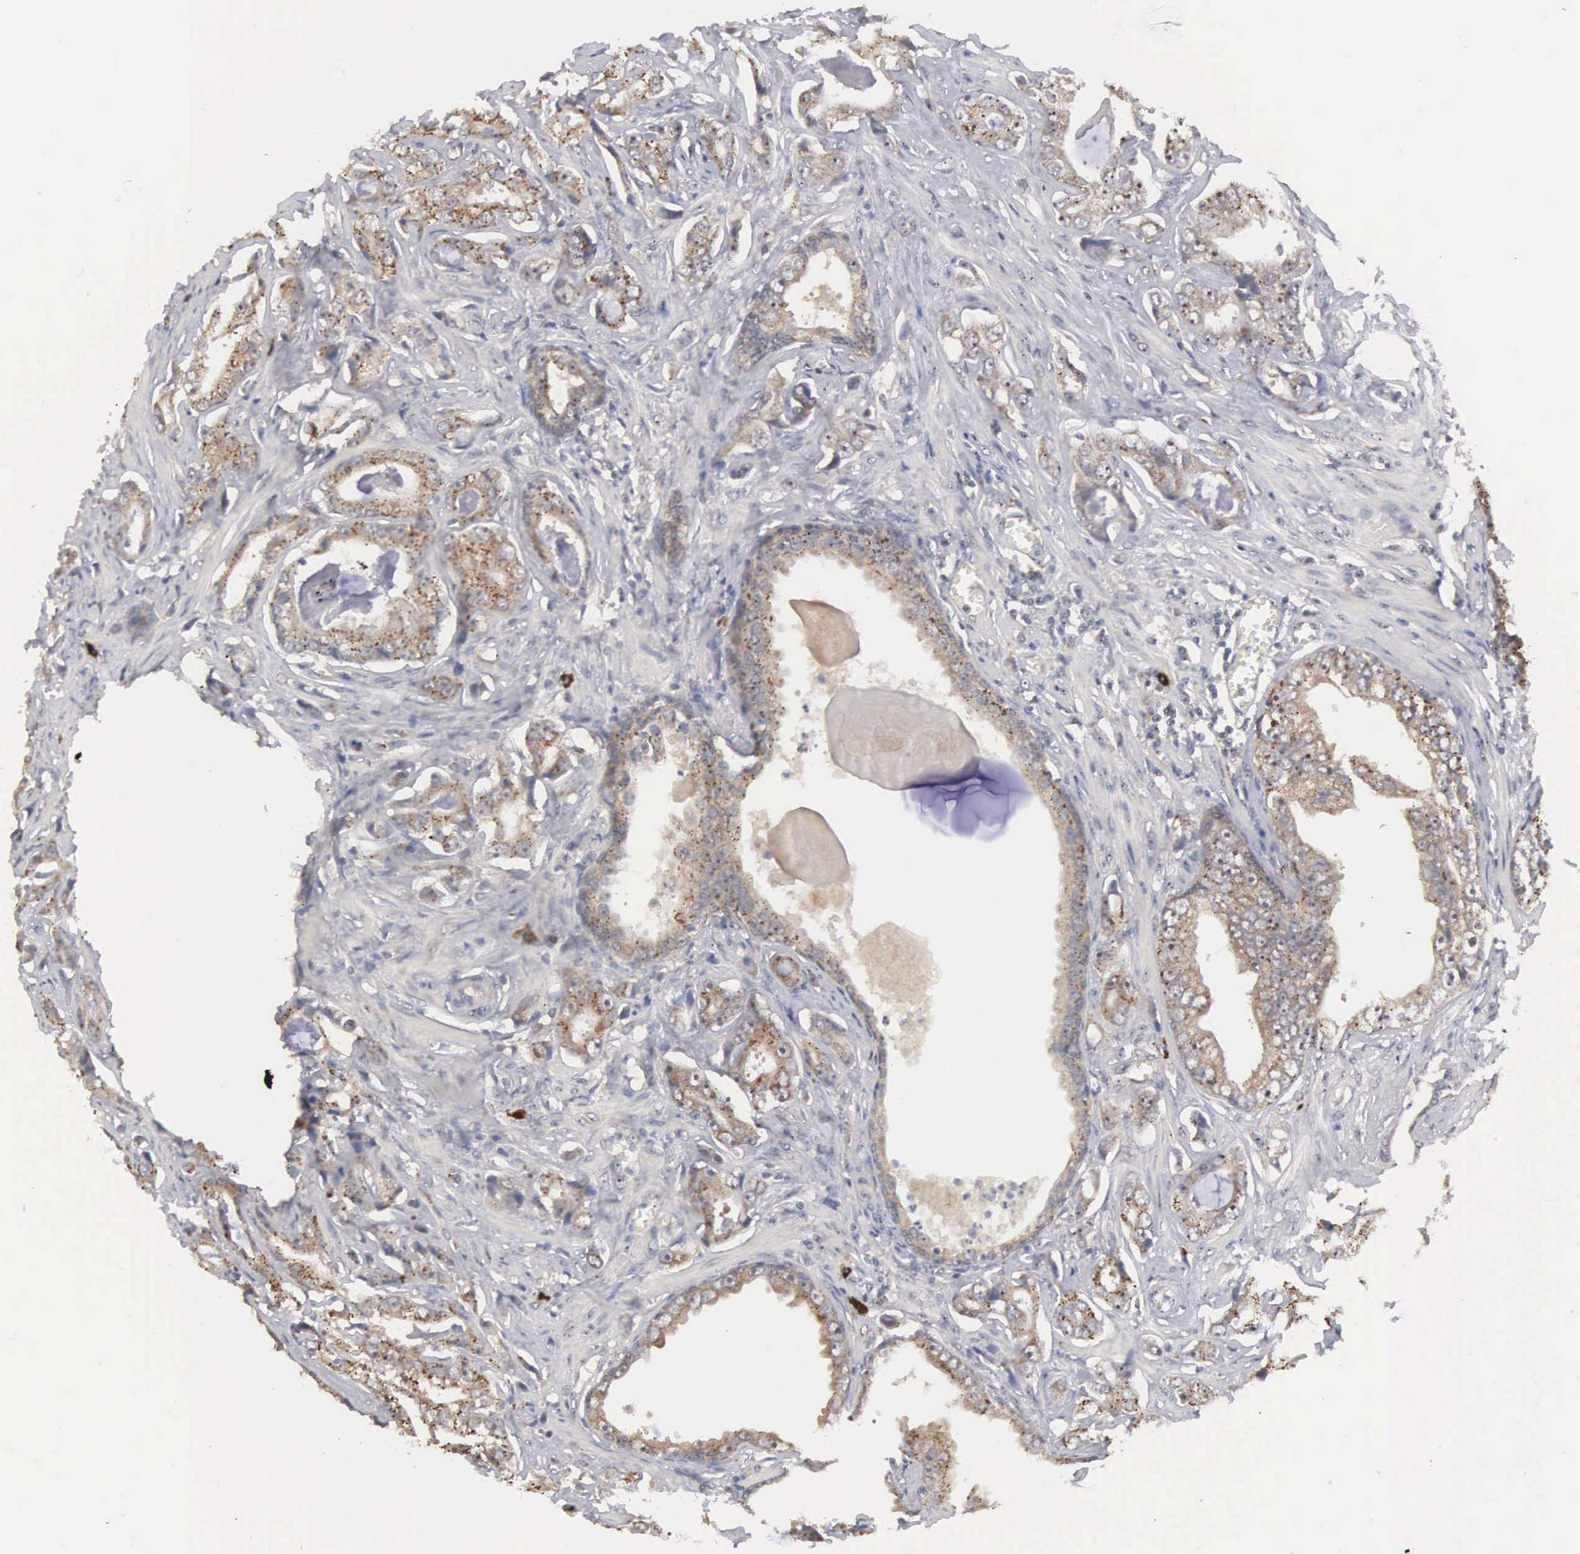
{"staining": {"intensity": "moderate", "quantity": ">75%", "location": "cytoplasmic/membranous"}, "tissue": "prostate cancer", "cell_type": "Tumor cells", "image_type": "cancer", "snomed": [{"axis": "morphology", "description": "Adenocarcinoma, Low grade"}, {"axis": "topography", "description": "Prostate"}], "caption": "Immunohistochemistry (IHC) of human prostate cancer (low-grade adenocarcinoma) reveals medium levels of moderate cytoplasmic/membranous expression in about >75% of tumor cells.", "gene": "AMN", "patient": {"sex": "male", "age": 65}}